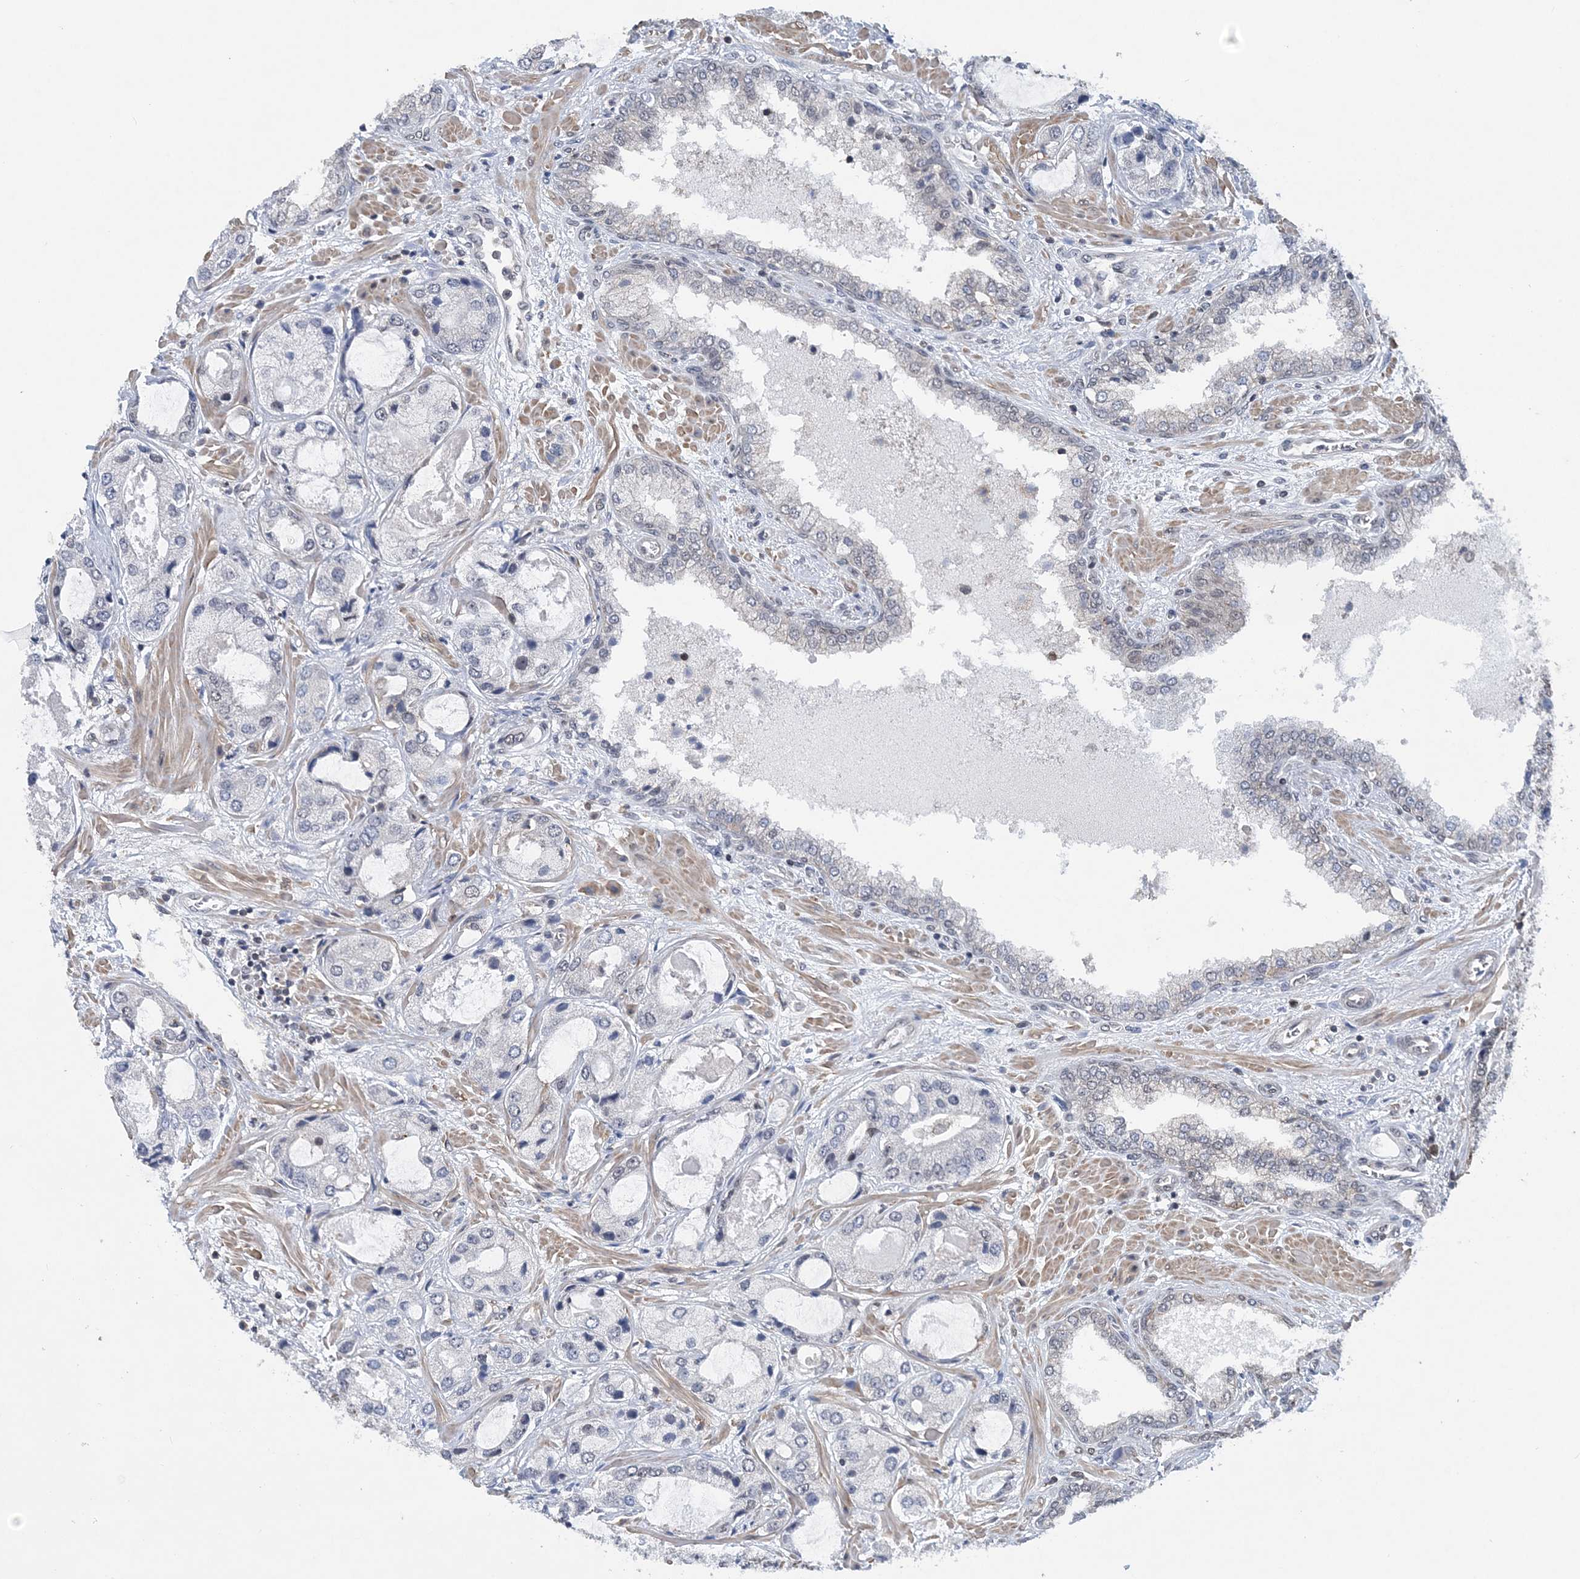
{"staining": {"intensity": "negative", "quantity": "none", "location": "none"}, "tissue": "prostate cancer", "cell_type": "Tumor cells", "image_type": "cancer", "snomed": [{"axis": "morphology", "description": "Normal tissue, NOS"}, {"axis": "morphology", "description": "Adenocarcinoma, High grade"}, {"axis": "topography", "description": "Prostate"}, {"axis": "topography", "description": "Peripheral nerve tissue"}], "caption": "Immunohistochemistry photomicrograph of neoplastic tissue: adenocarcinoma (high-grade) (prostate) stained with DAB reveals no significant protein positivity in tumor cells. (DAB IHC visualized using brightfield microscopy, high magnification).", "gene": "CCDC152", "patient": {"sex": "male", "age": 59}}